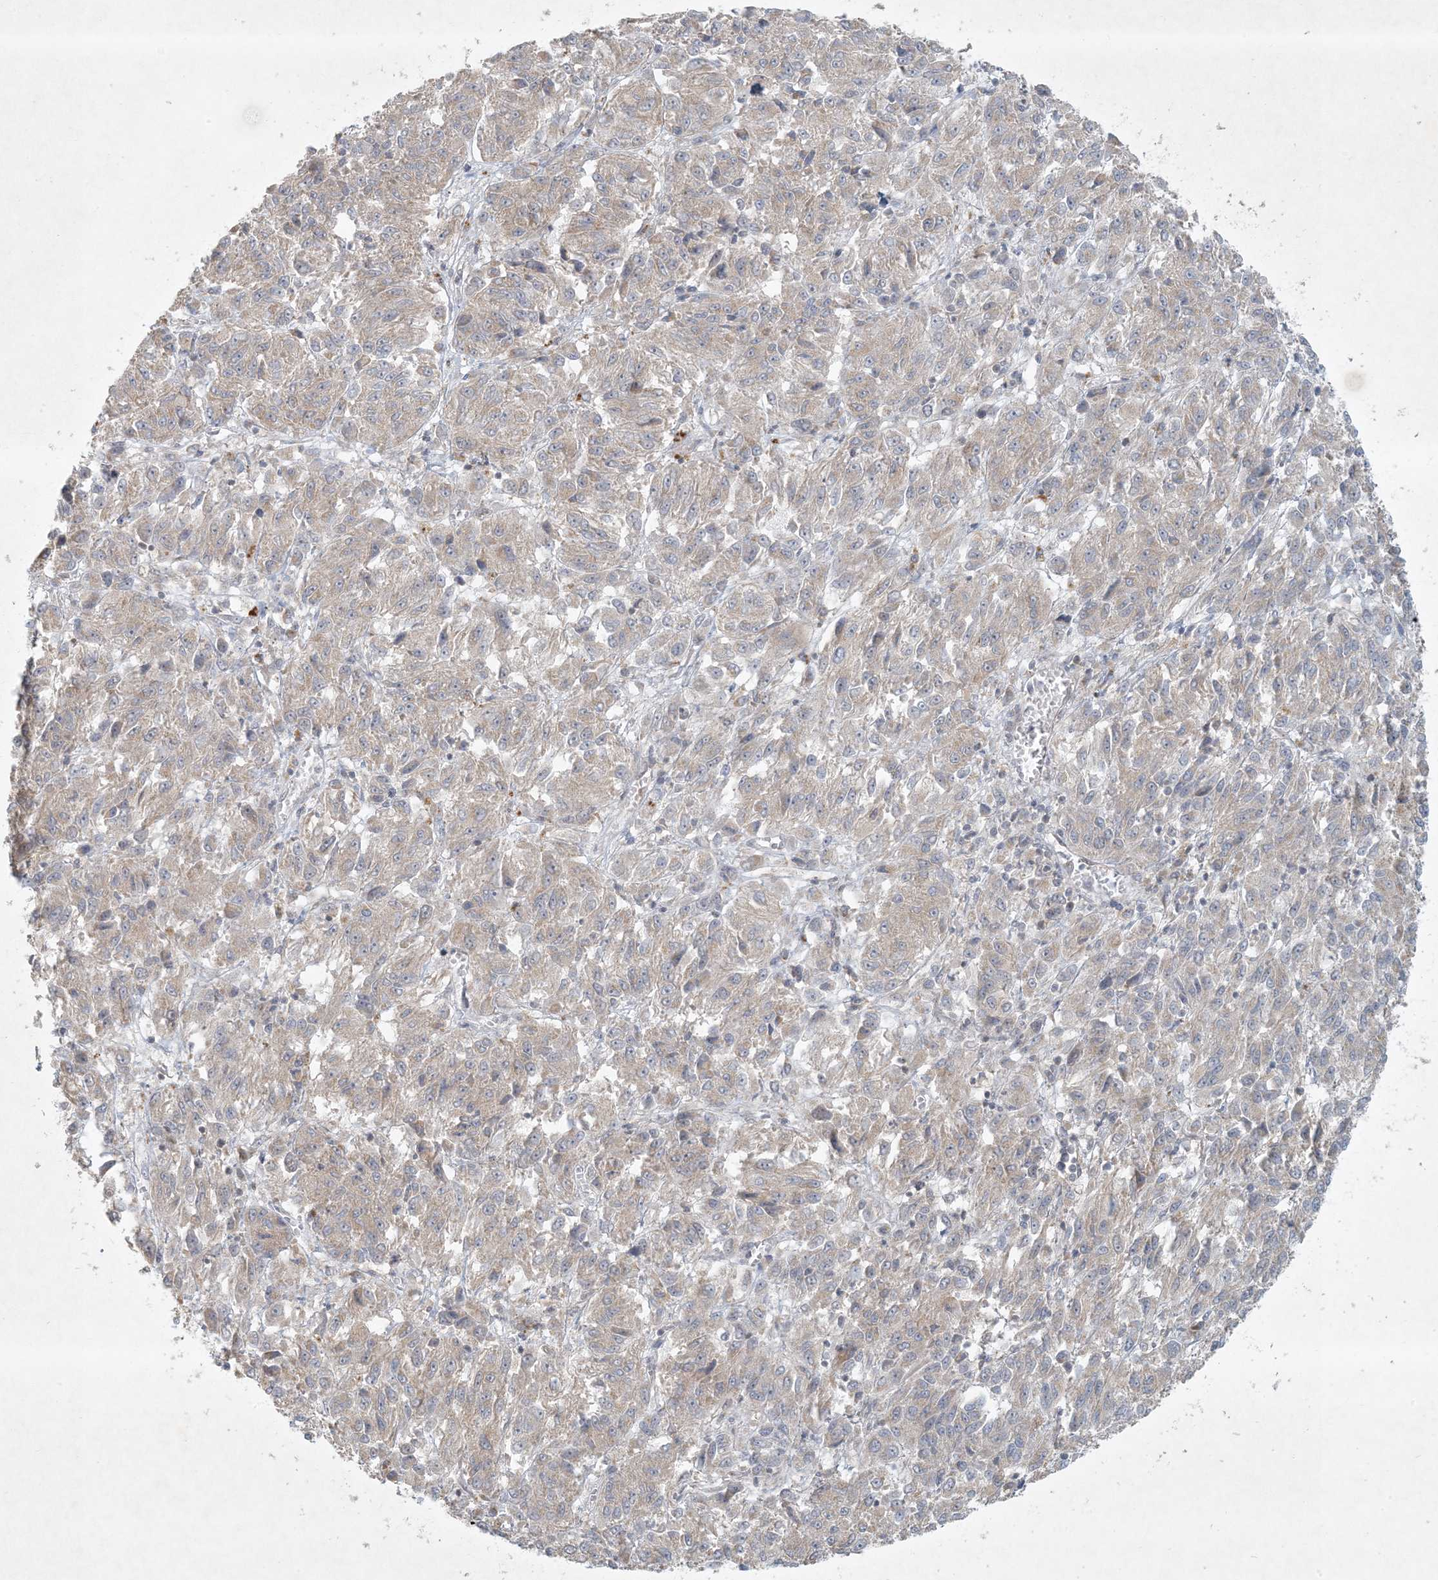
{"staining": {"intensity": "weak", "quantity": ">75%", "location": "cytoplasmic/membranous"}, "tissue": "melanoma", "cell_type": "Tumor cells", "image_type": "cancer", "snomed": [{"axis": "morphology", "description": "Malignant melanoma, Metastatic site"}, {"axis": "topography", "description": "Lung"}], "caption": "Tumor cells show low levels of weak cytoplasmic/membranous positivity in approximately >75% of cells in malignant melanoma (metastatic site). (DAB (3,3'-diaminobenzidine) IHC, brown staining for protein, blue staining for nuclei).", "gene": "BCORL1", "patient": {"sex": "male", "age": 64}}